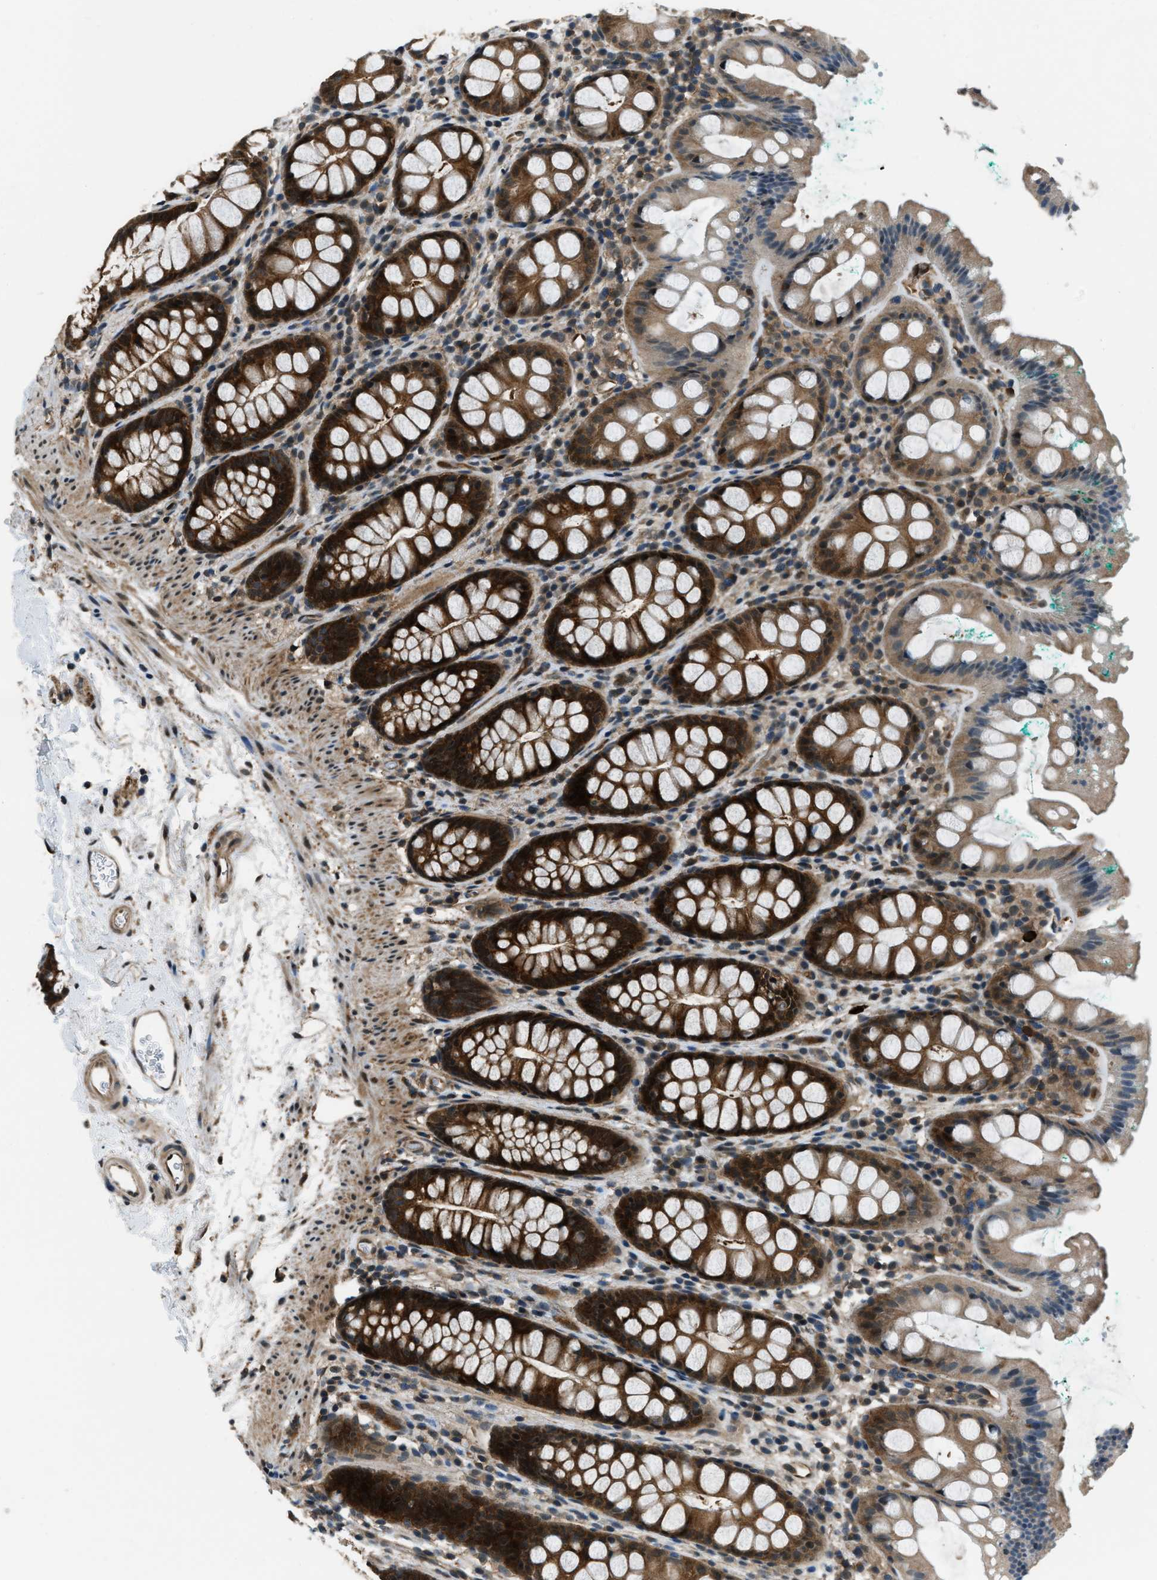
{"staining": {"intensity": "strong", "quantity": ">75%", "location": "cytoplasmic/membranous,nuclear"}, "tissue": "rectum", "cell_type": "Glandular cells", "image_type": "normal", "snomed": [{"axis": "morphology", "description": "Normal tissue, NOS"}, {"axis": "topography", "description": "Rectum"}], "caption": "Immunohistochemical staining of unremarkable human rectum demonstrates high levels of strong cytoplasmic/membranous,nuclear staining in about >75% of glandular cells.", "gene": "NUDCD3", "patient": {"sex": "female", "age": 65}}